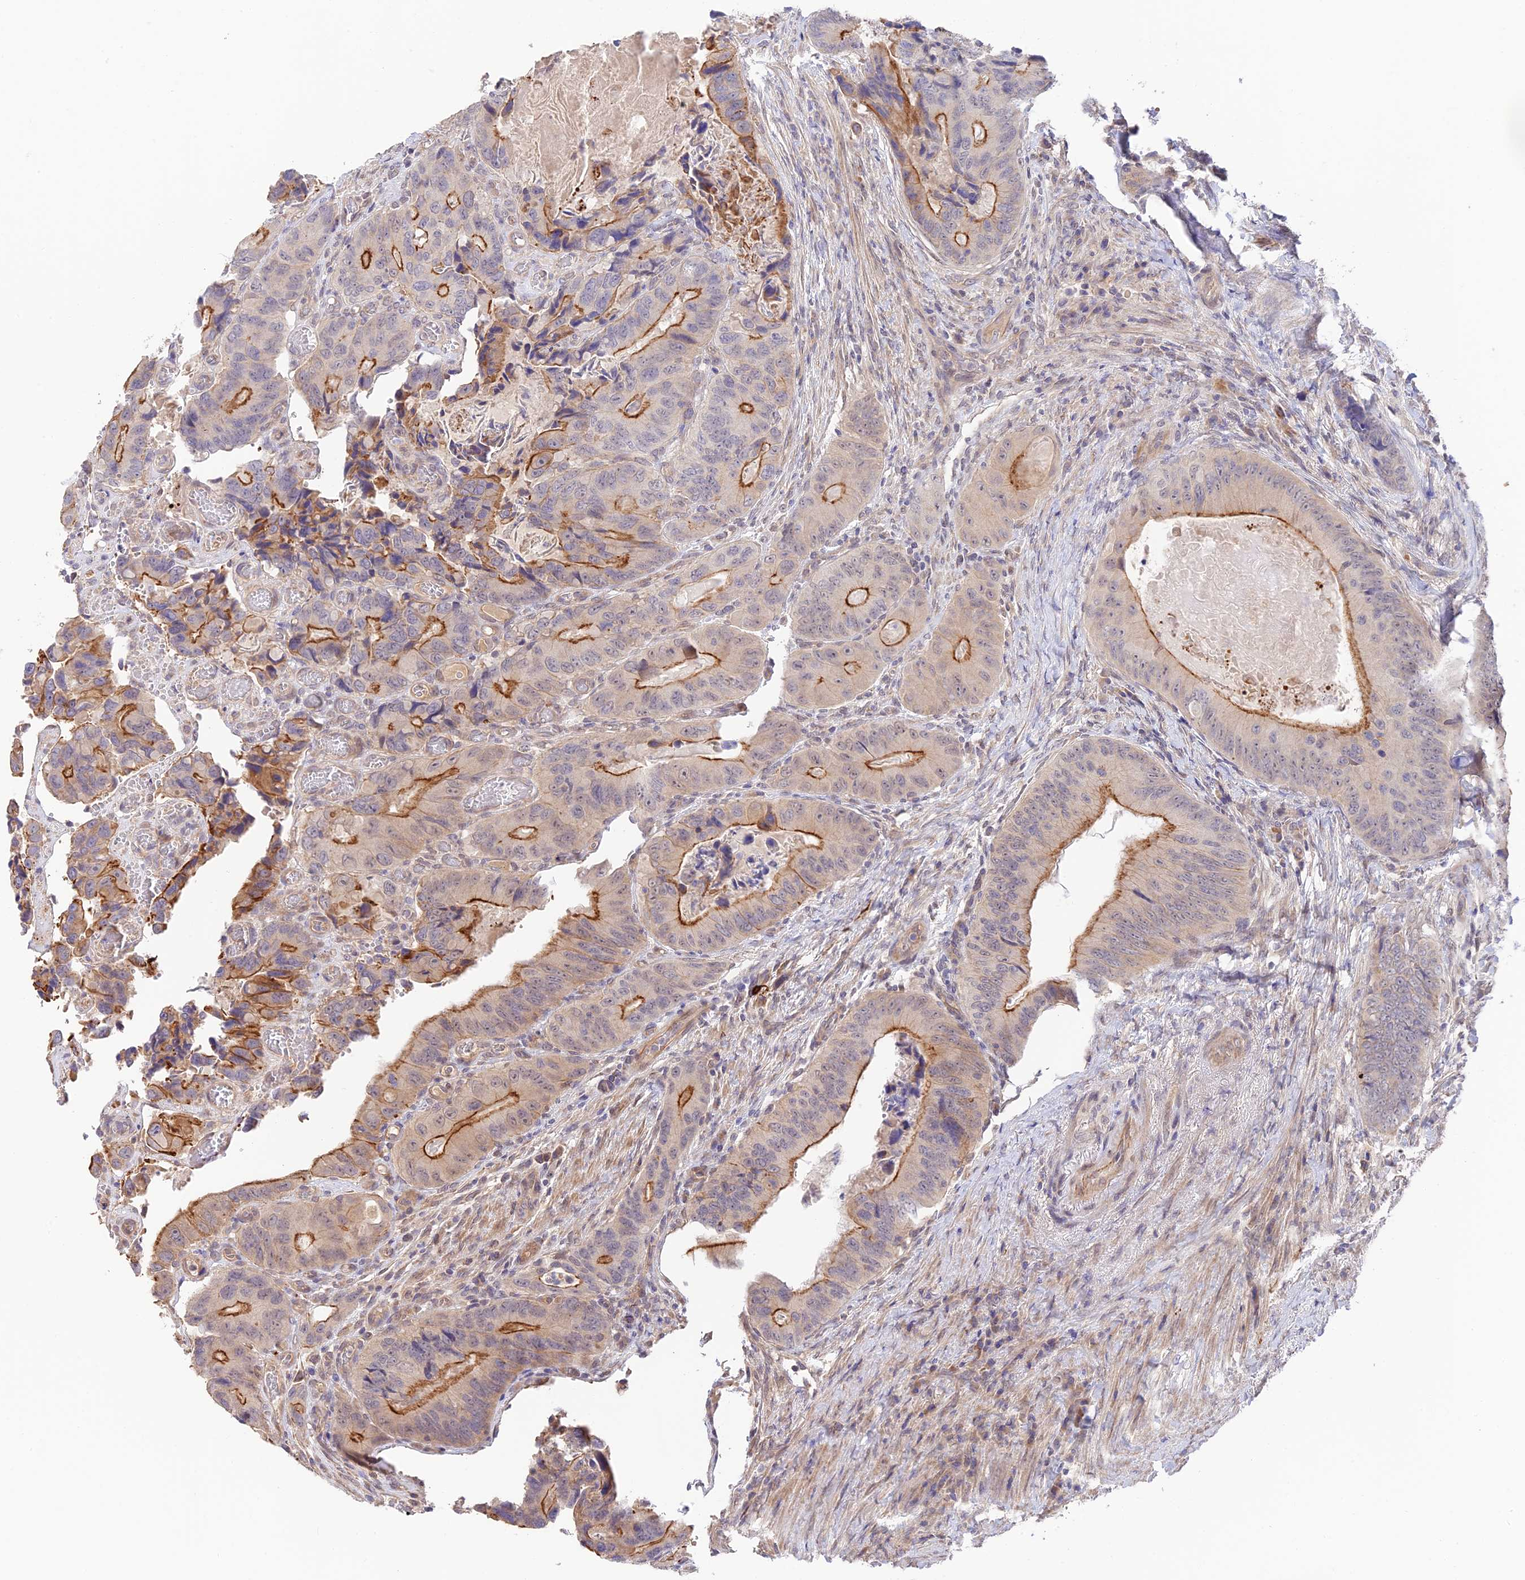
{"staining": {"intensity": "moderate", "quantity": "25%-75%", "location": "cytoplasmic/membranous"}, "tissue": "colorectal cancer", "cell_type": "Tumor cells", "image_type": "cancer", "snomed": [{"axis": "morphology", "description": "Adenocarcinoma, NOS"}, {"axis": "topography", "description": "Colon"}], "caption": "Brown immunohistochemical staining in human colorectal adenocarcinoma exhibits moderate cytoplasmic/membranous expression in about 25%-75% of tumor cells. Nuclei are stained in blue.", "gene": "CAMSAP3", "patient": {"sex": "male", "age": 84}}